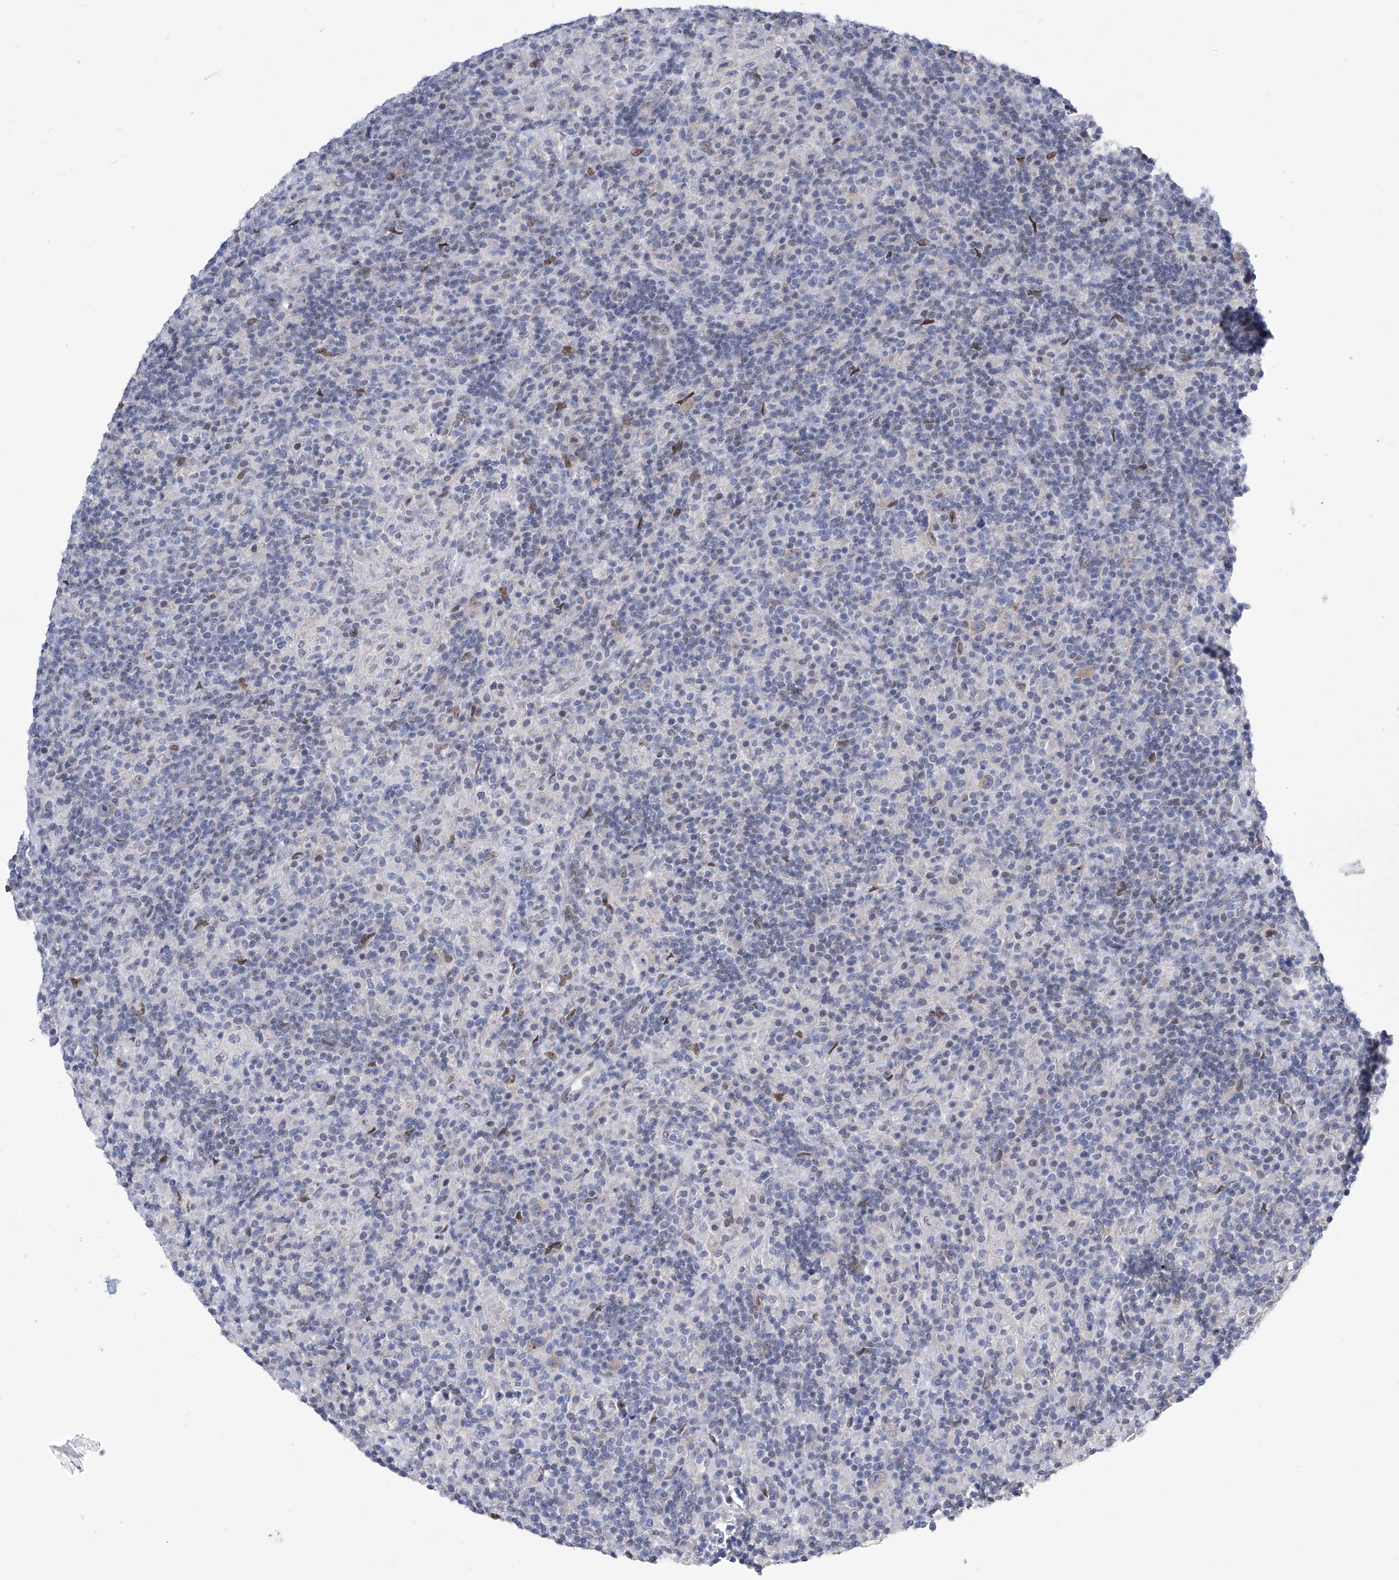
{"staining": {"intensity": "negative", "quantity": "none", "location": "none"}, "tissue": "lymphoma", "cell_type": "Tumor cells", "image_type": "cancer", "snomed": [{"axis": "morphology", "description": "Hodgkin's disease, NOS"}, {"axis": "topography", "description": "Lymph node"}], "caption": "Immunohistochemistry (IHC) of Hodgkin's disease exhibits no expression in tumor cells.", "gene": "CETN2", "patient": {"sex": "male", "age": 70}}